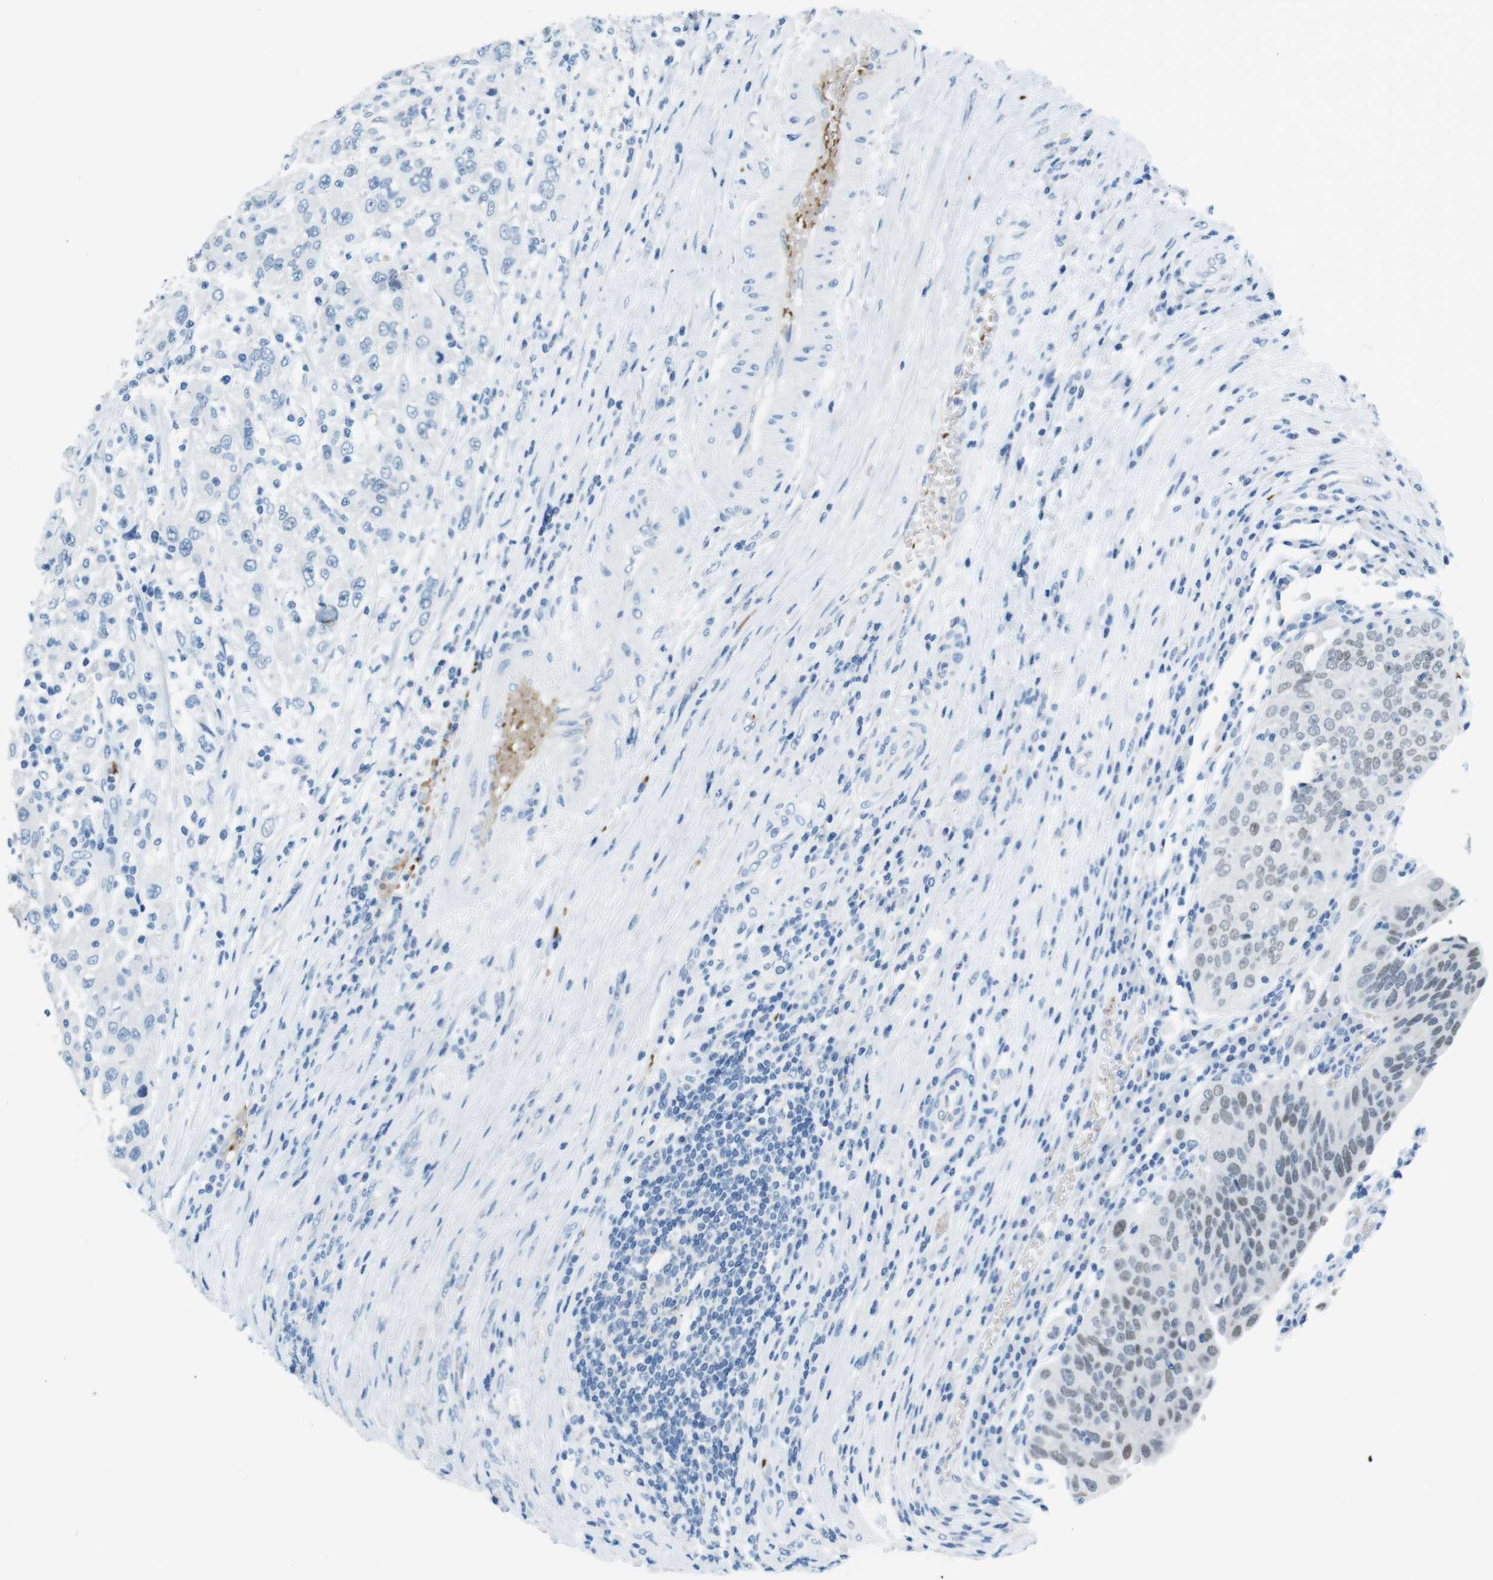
{"staining": {"intensity": "weak", "quantity": ">75%", "location": "nuclear"}, "tissue": "urothelial cancer", "cell_type": "Tumor cells", "image_type": "cancer", "snomed": [{"axis": "morphology", "description": "Urothelial carcinoma, High grade"}, {"axis": "topography", "description": "Urinary bladder"}], "caption": "High-grade urothelial carcinoma stained with a brown dye demonstrates weak nuclear positive expression in approximately >75% of tumor cells.", "gene": "TFAP2C", "patient": {"sex": "female", "age": 80}}